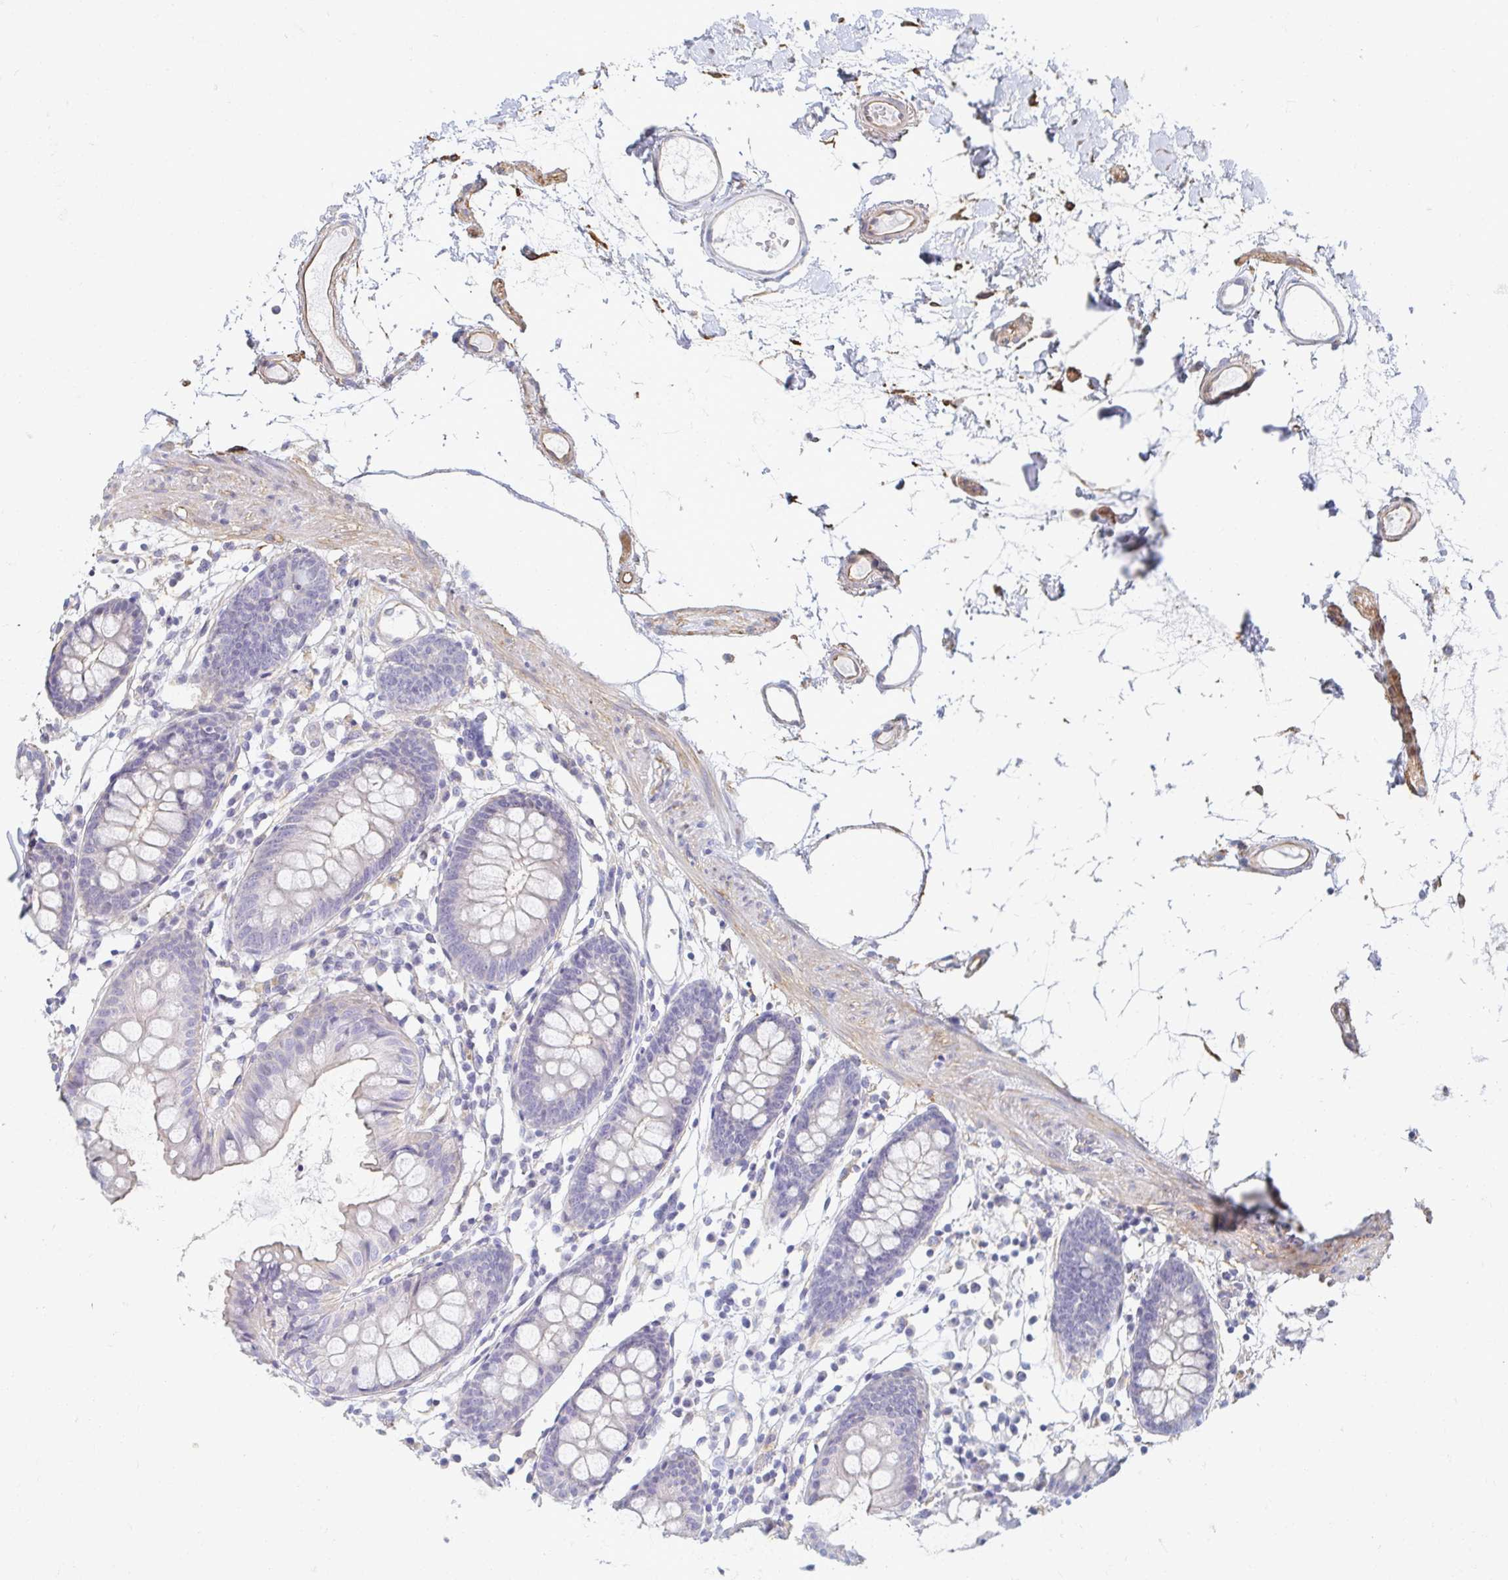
{"staining": {"intensity": "weak", "quantity": ">75%", "location": "cytoplasmic/membranous"}, "tissue": "colon", "cell_type": "Endothelial cells", "image_type": "normal", "snomed": [{"axis": "morphology", "description": "Normal tissue, NOS"}, {"axis": "topography", "description": "Colon"}], "caption": "Protein staining shows weak cytoplasmic/membranous positivity in approximately >75% of endothelial cells in normal colon.", "gene": "MYLK2", "patient": {"sex": "female", "age": 84}}